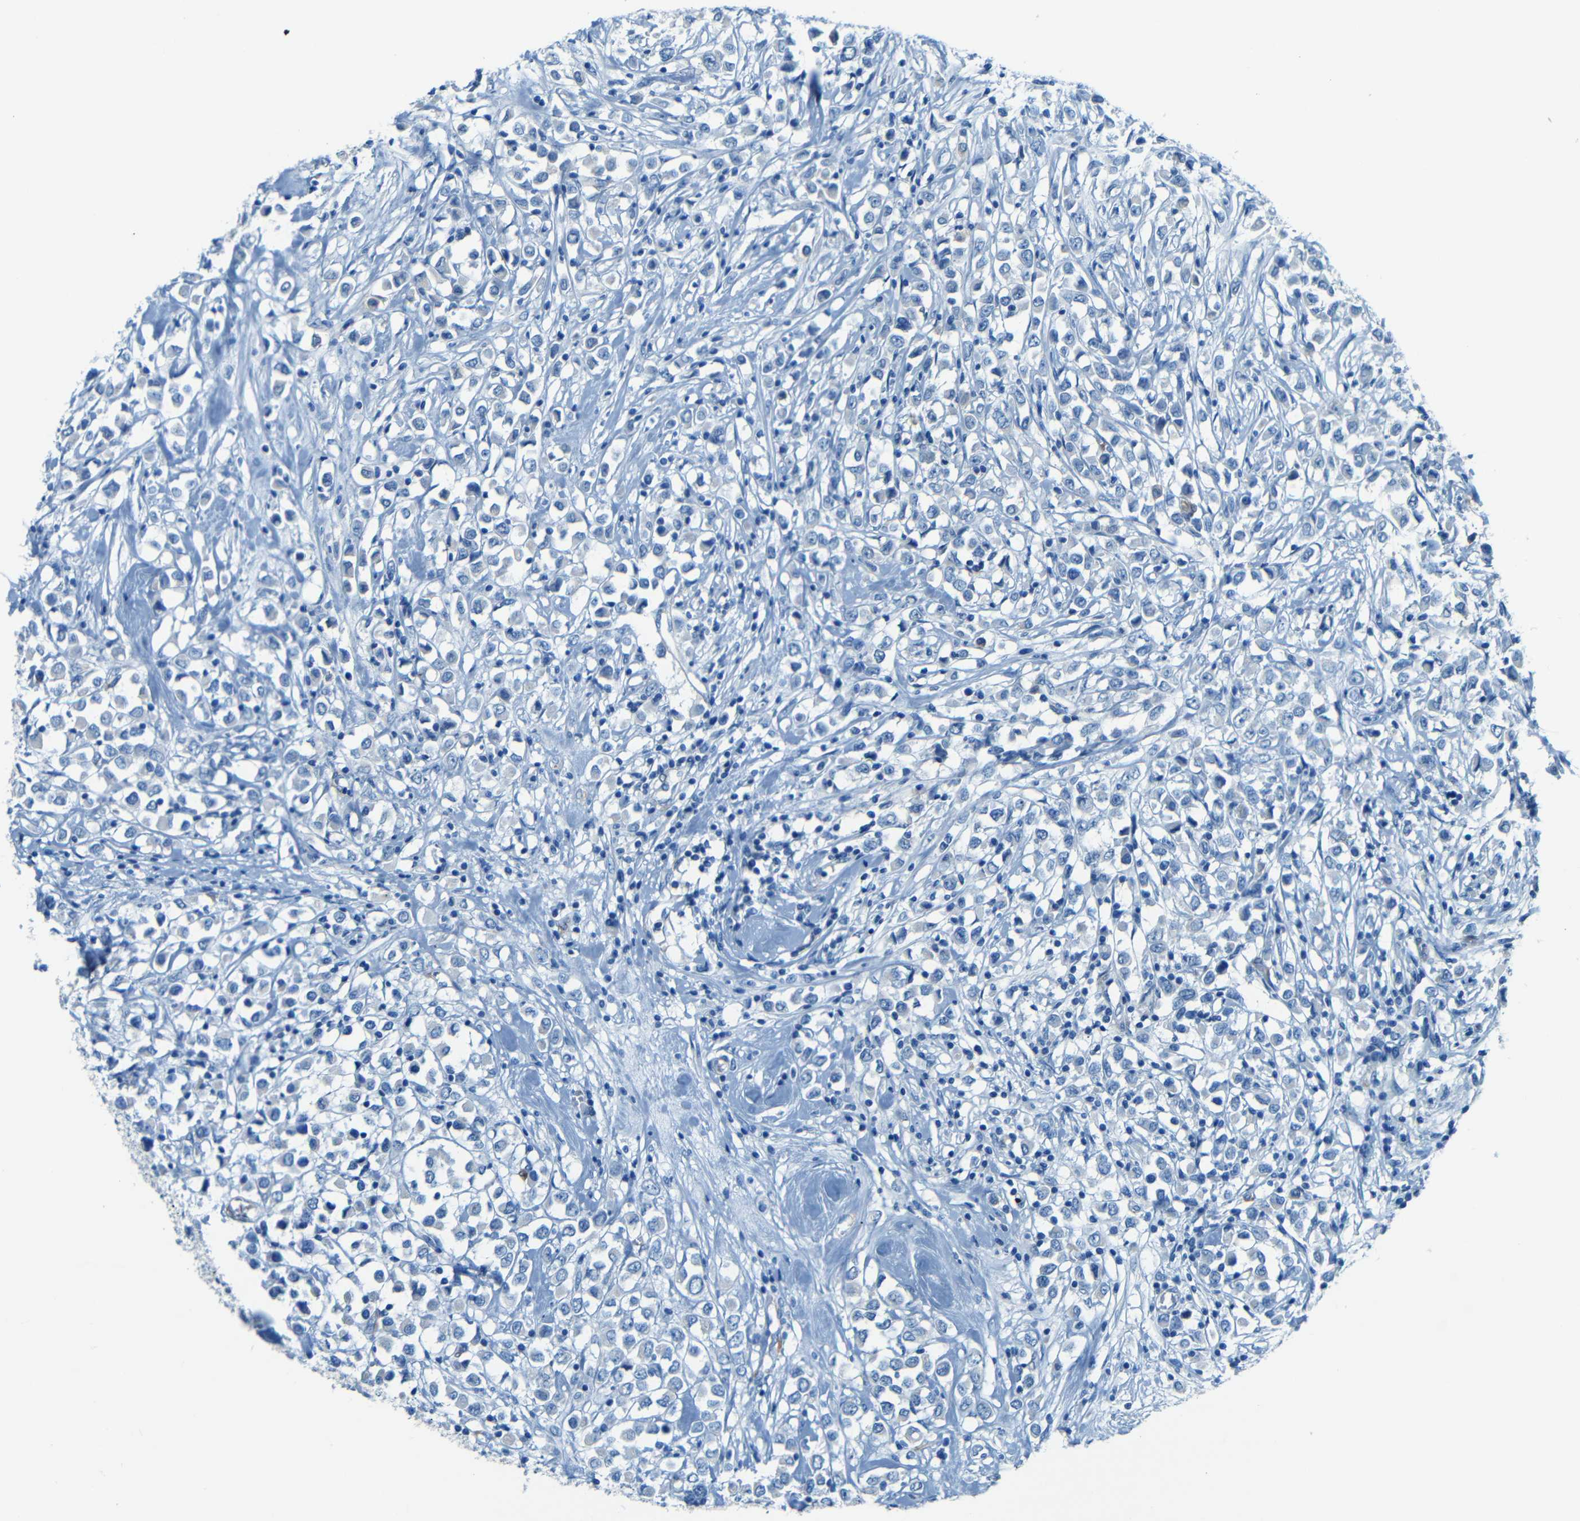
{"staining": {"intensity": "negative", "quantity": "none", "location": "none"}, "tissue": "breast cancer", "cell_type": "Tumor cells", "image_type": "cancer", "snomed": [{"axis": "morphology", "description": "Duct carcinoma"}, {"axis": "topography", "description": "Breast"}], "caption": "The micrograph shows no staining of tumor cells in infiltrating ductal carcinoma (breast).", "gene": "MAP2", "patient": {"sex": "female", "age": 61}}